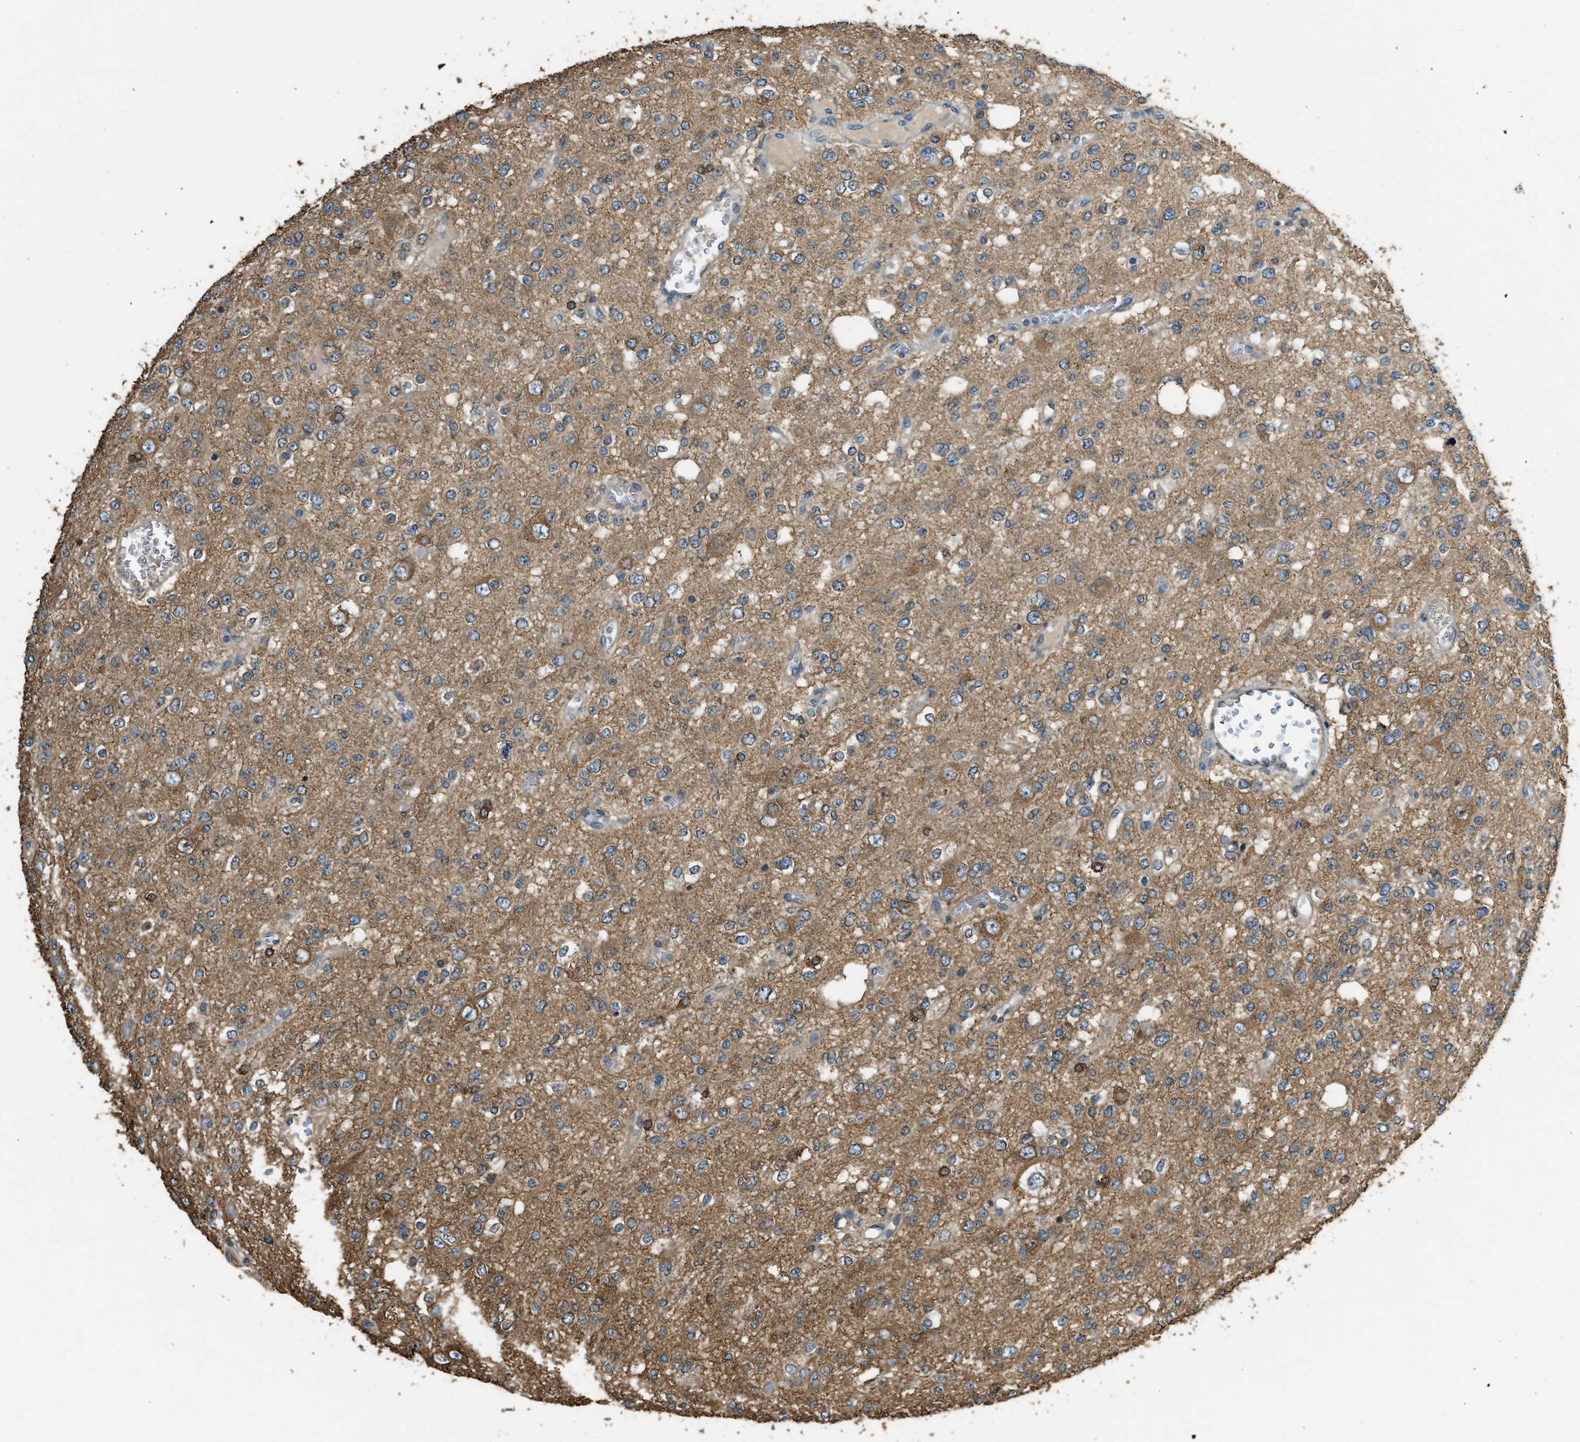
{"staining": {"intensity": "moderate", "quantity": "25%-75%", "location": "cytoplasmic/membranous"}, "tissue": "glioma", "cell_type": "Tumor cells", "image_type": "cancer", "snomed": [{"axis": "morphology", "description": "Glioma, malignant, Low grade"}, {"axis": "topography", "description": "Brain"}], "caption": "A medium amount of moderate cytoplasmic/membranous positivity is identified in approximately 25%-75% of tumor cells in glioma tissue.", "gene": "OS9", "patient": {"sex": "male", "age": 38}}